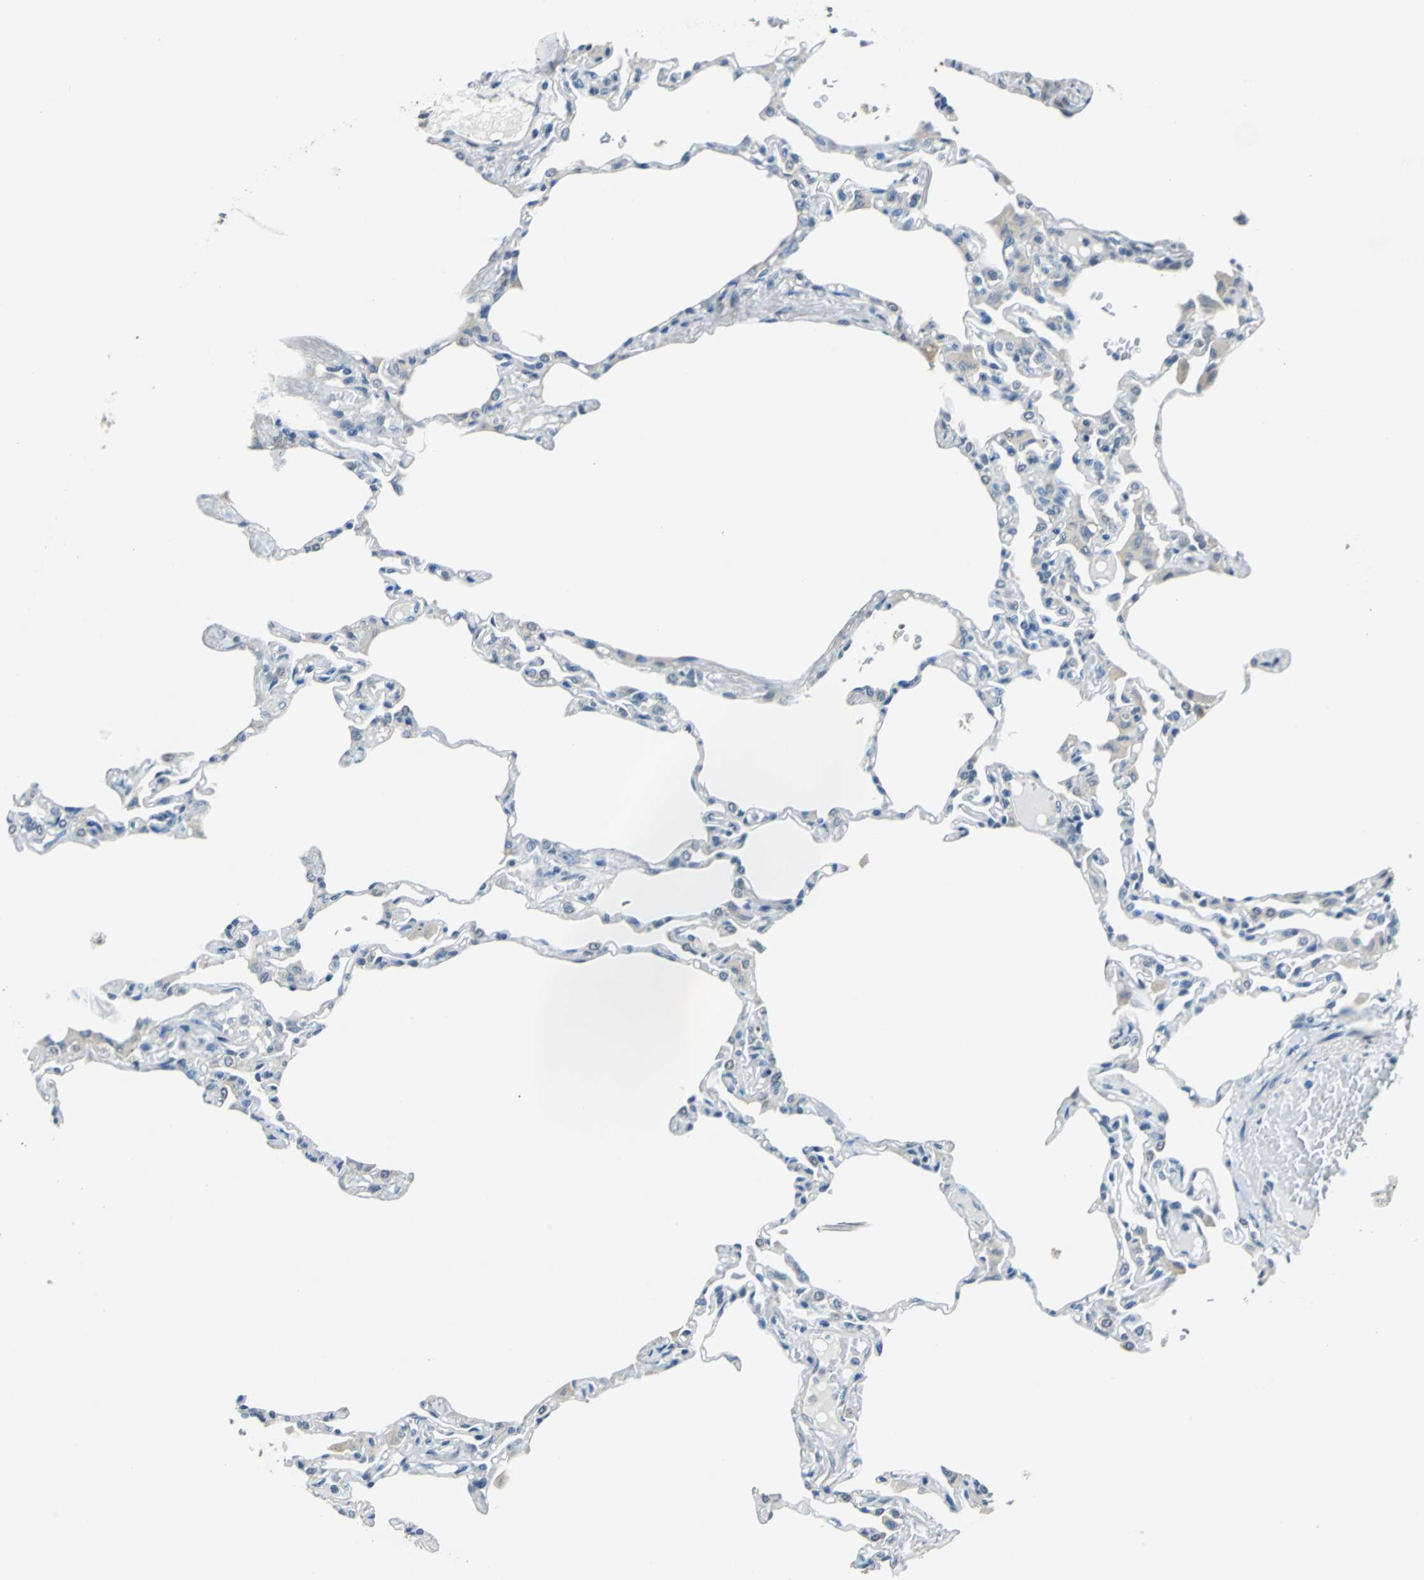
{"staining": {"intensity": "weak", "quantity": "<25%", "location": "cytoplasmic/membranous"}, "tissue": "lung", "cell_type": "Alveolar cells", "image_type": "normal", "snomed": [{"axis": "morphology", "description": "Normal tissue, NOS"}, {"axis": "topography", "description": "Lung"}], "caption": "DAB immunohistochemical staining of unremarkable human lung displays no significant positivity in alveolar cells. (Stains: DAB immunohistochemistry with hematoxylin counter stain, Microscopy: brightfield microscopy at high magnification).", "gene": "FKBP4", "patient": {"sex": "female", "age": 49}}